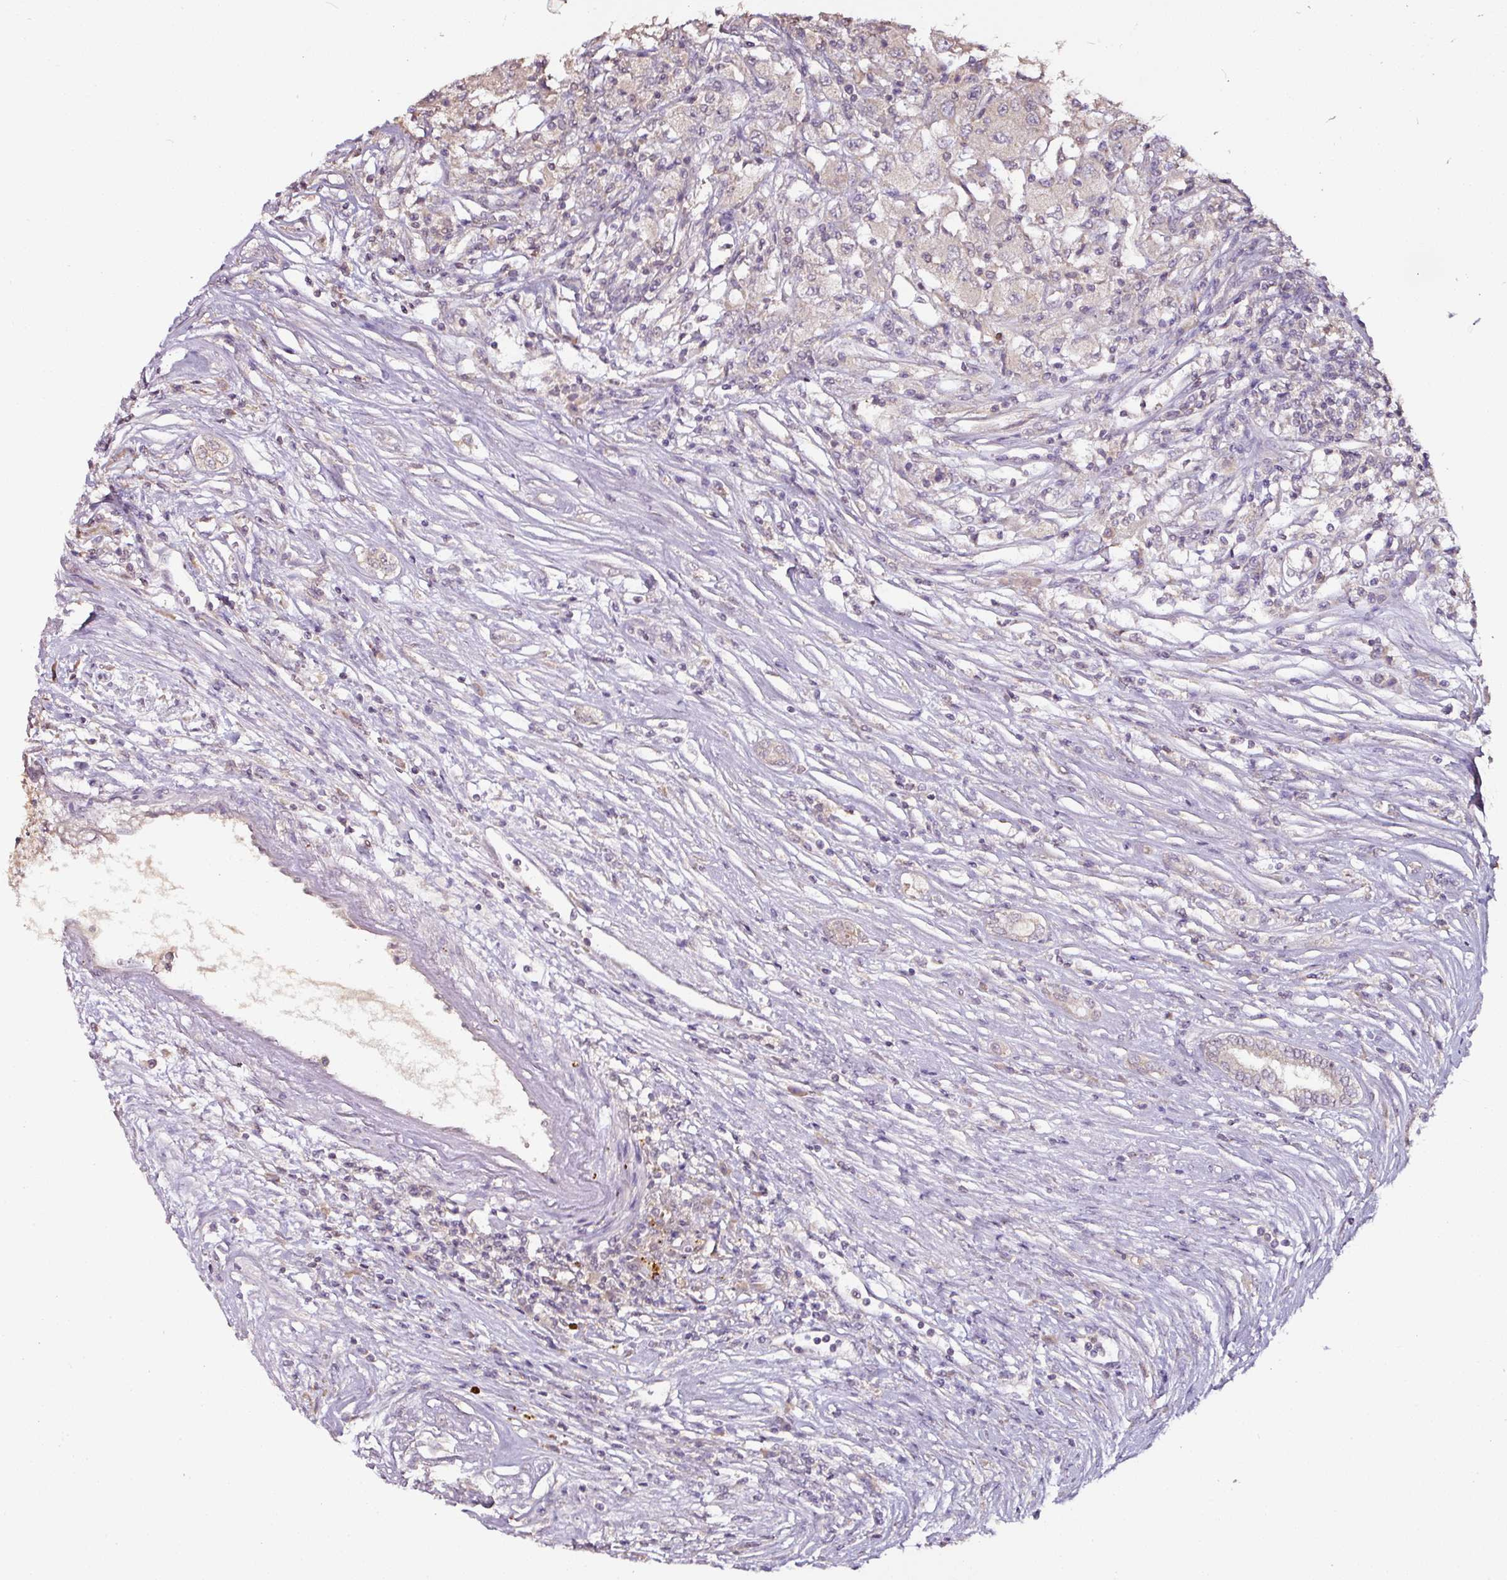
{"staining": {"intensity": "negative", "quantity": "none", "location": "none"}, "tissue": "renal cancer", "cell_type": "Tumor cells", "image_type": "cancer", "snomed": [{"axis": "morphology", "description": "Adenocarcinoma, NOS"}, {"axis": "topography", "description": "Kidney"}], "caption": "Tumor cells are negative for brown protein staining in renal cancer (adenocarcinoma).", "gene": "RPL38", "patient": {"sex": "female", "age": 67}}